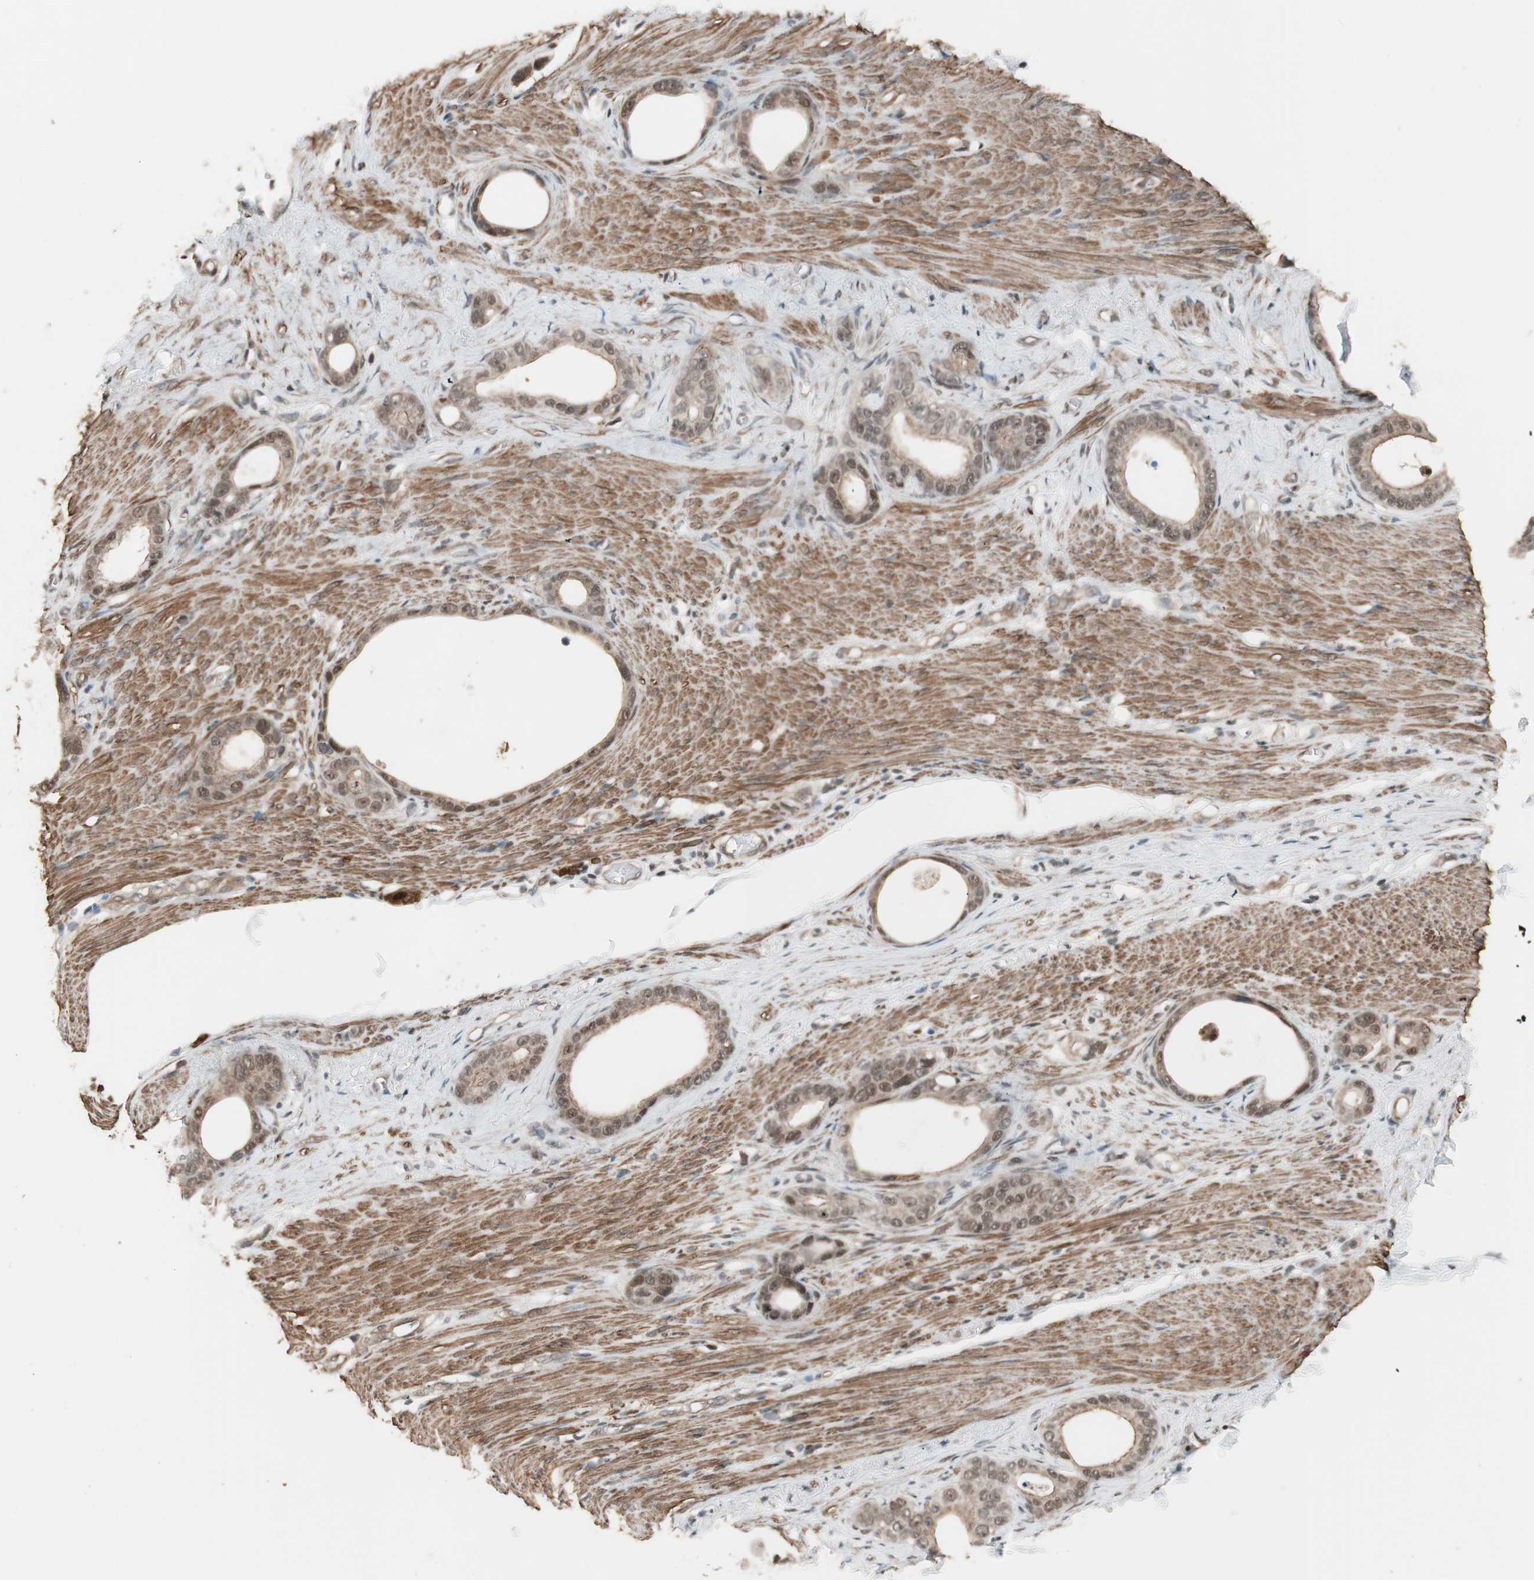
{"staining": {"intensity": "weak", "quantity": "25%-75%", "location": "cytoplasmic/membranous,nuclear"}, "tissue": "stomach cancer", "cell_type": "Tumor cells", "image_type": "cancer", "snomed": [{"axis": "morphology", "description": "Adenocarcinoma, NOS"}, {"axis": "topography", "description": "Stomach"}], "caption": "IHC histopathology image of human stomach cancer stained for a protein (brown), which reveals low levels of weak cytoplasmic/membranous and nuclear staining in approximately 25%-75% of tumor cells.", "gene": "DRAP1", "patient": {"sex": "female", "age": 75}}